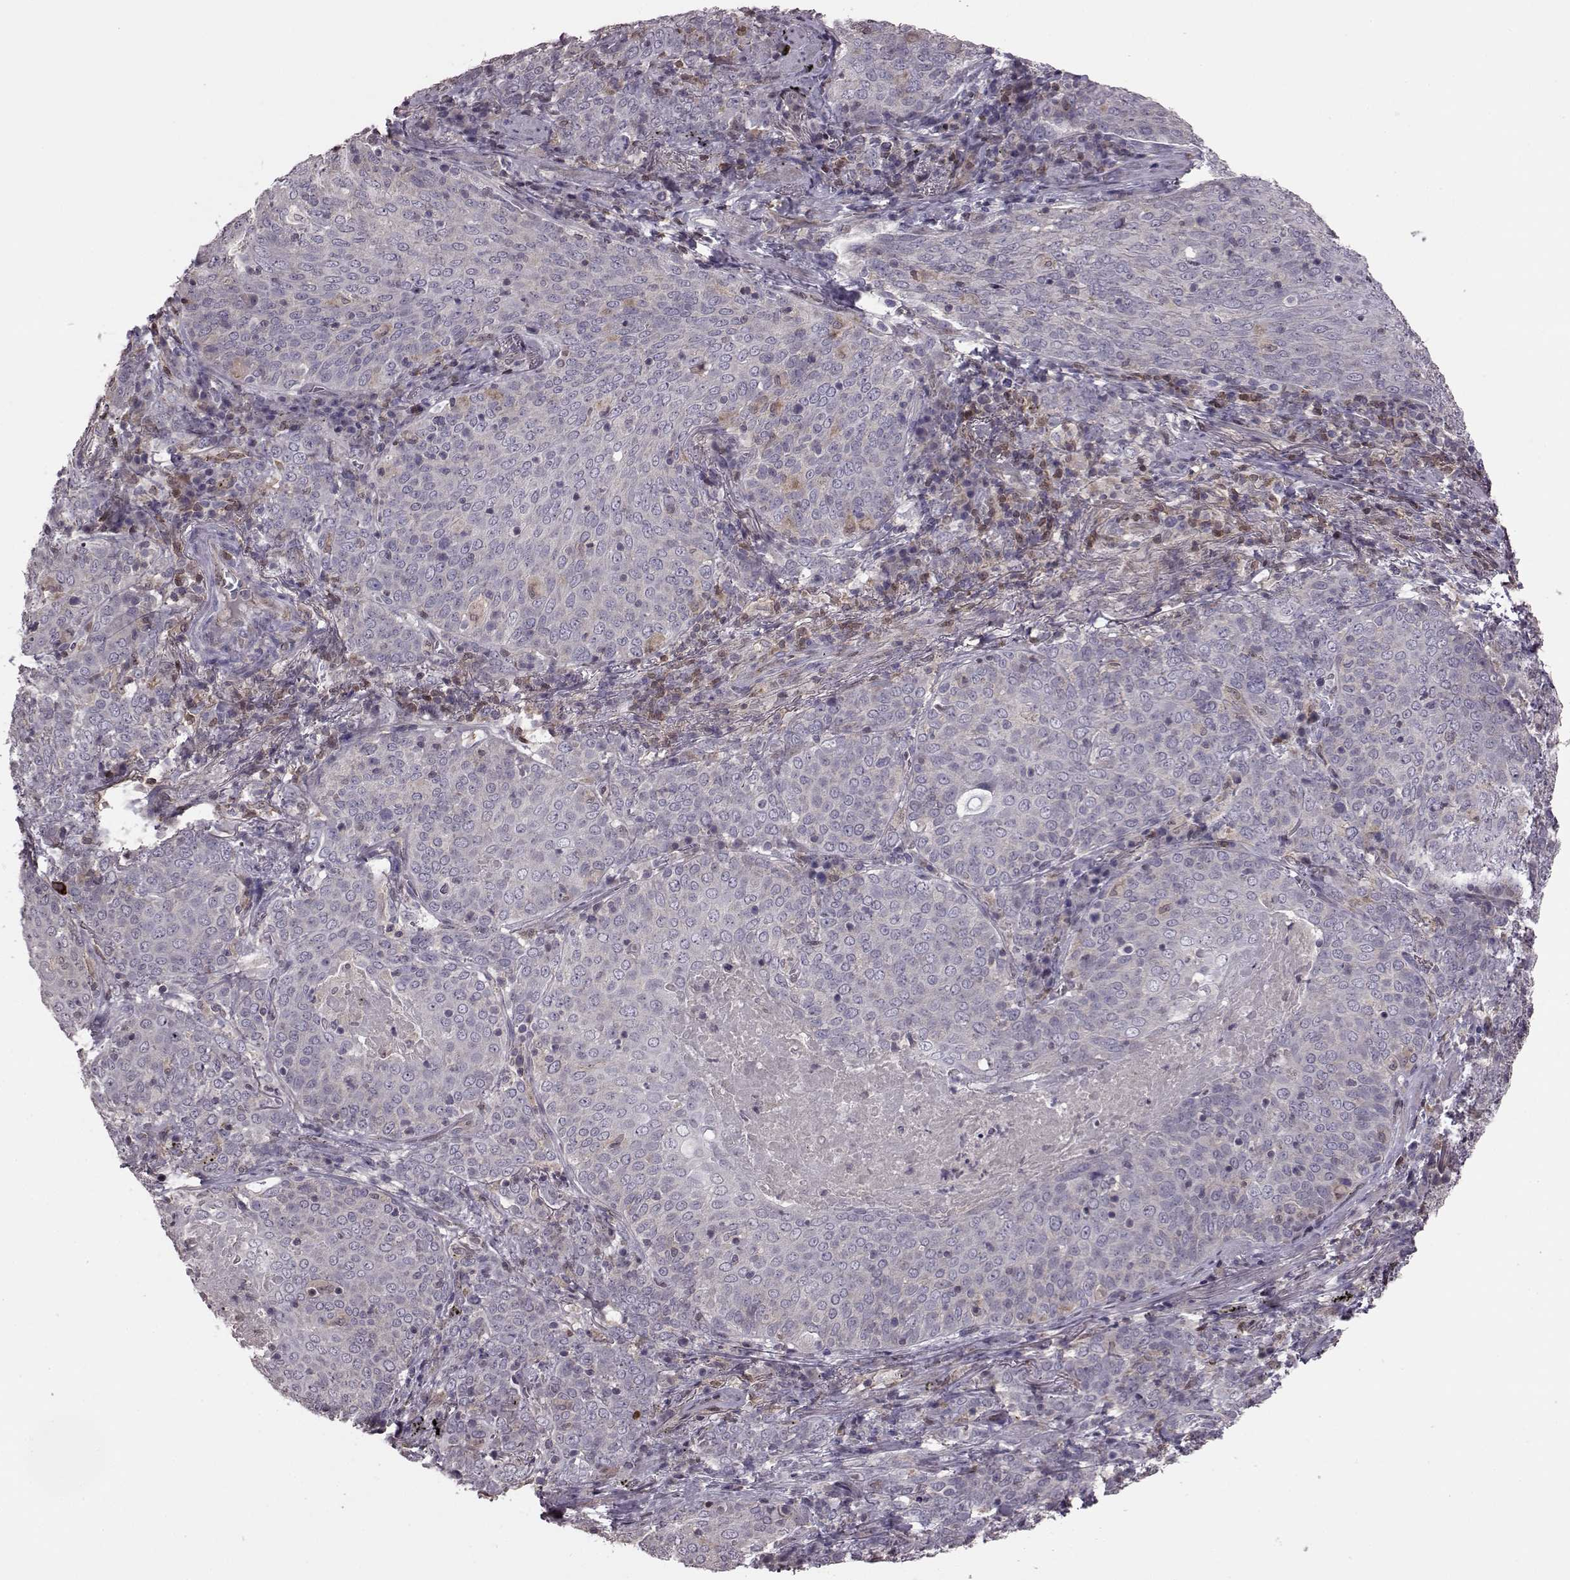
{"staining": {"intensity": "negative", "quantity": "none", "location": "none"}, "tissue": "lung cancer", "cell_type": "Tumor cells", "image_type": "cancer", "snomed": [{"axis": "morphology", "description": "Squamous cell carcinoma, NOS"}, {"axis": "topography", "description": "Lung"}], "caption": "Protein analysis of lung cancer (squamous cell carcinoma) shows no significant positivity in tumor cells. Nuclei are stained in blue.", "gene": "CDC42SE1", "patient": {"sex": "male", "age": 82}}